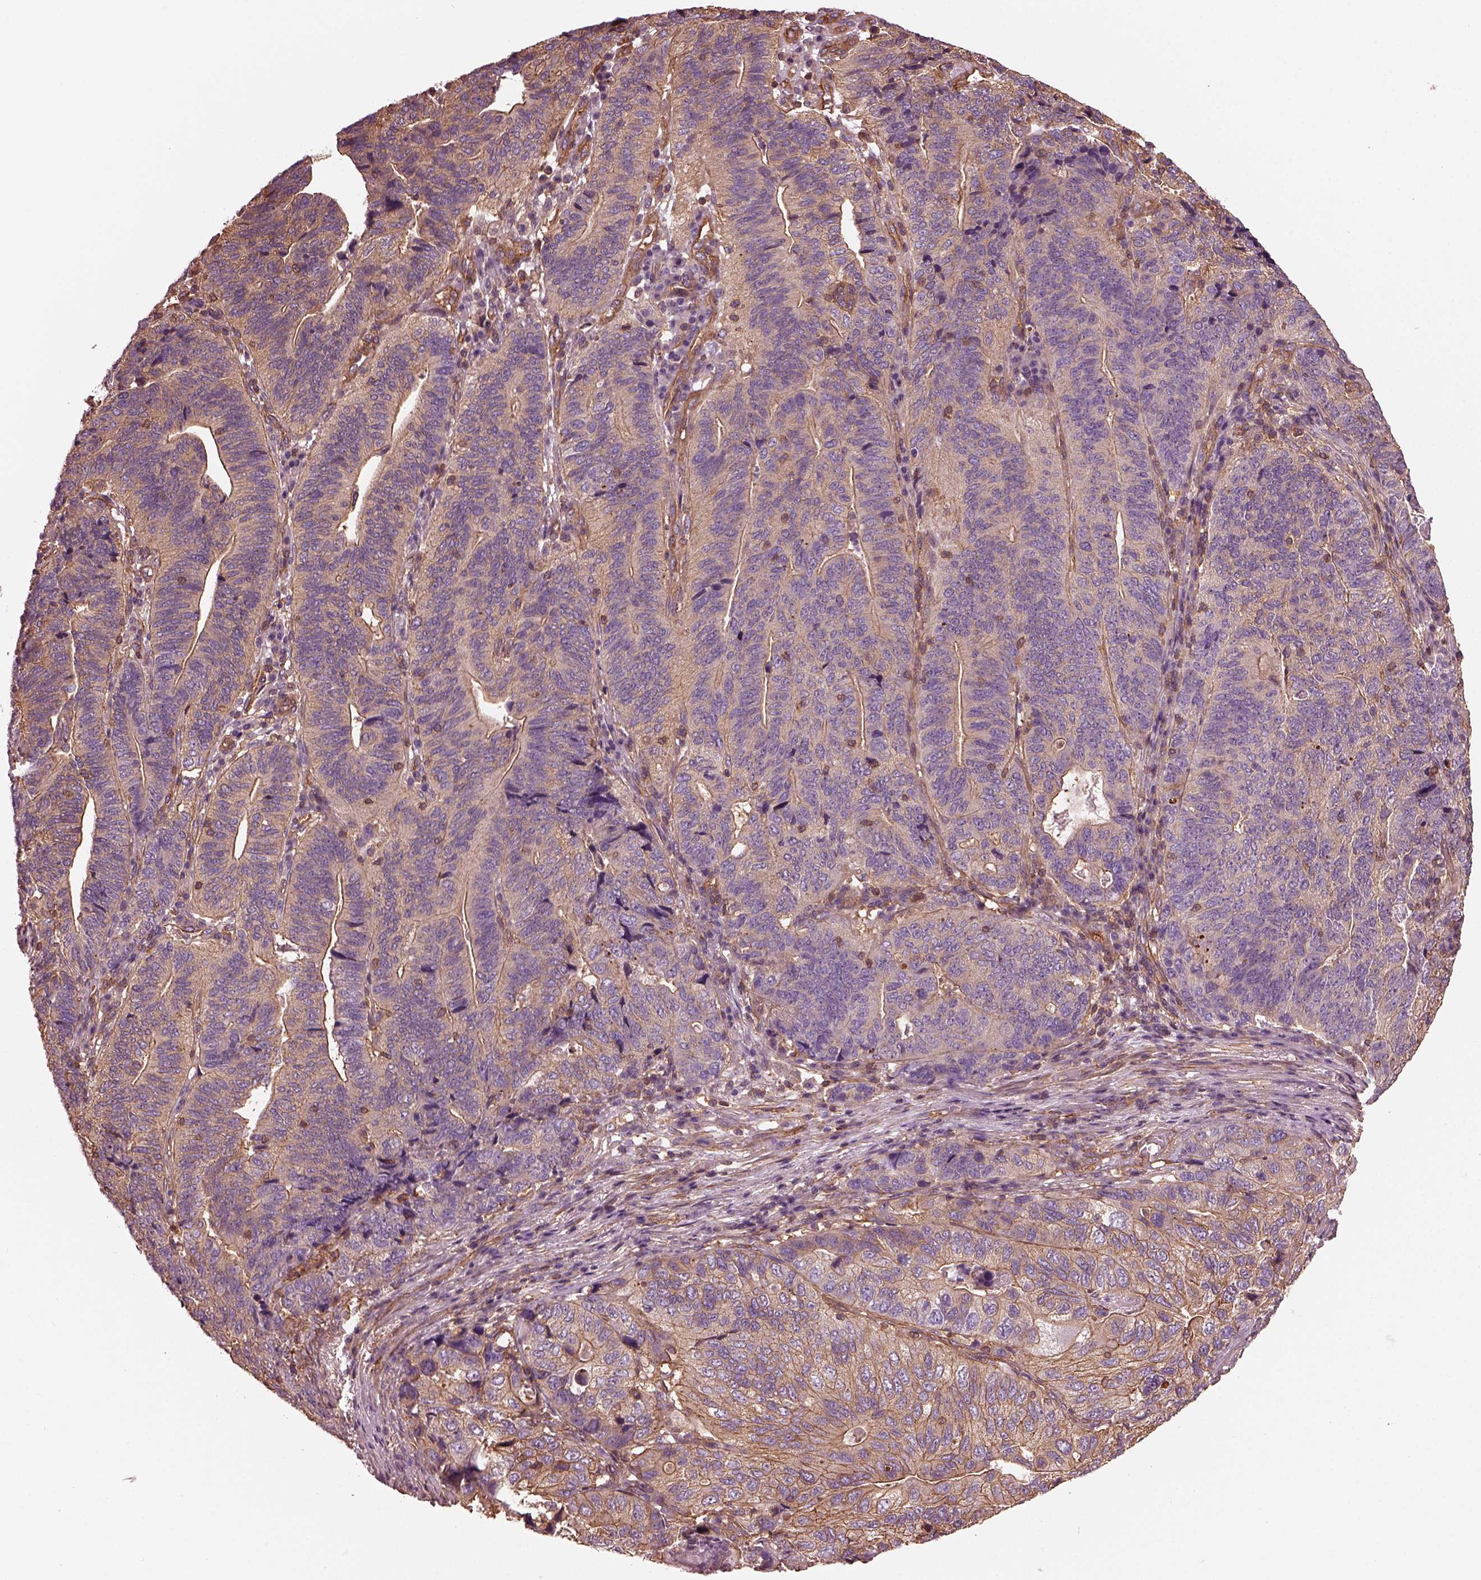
{"staining": {"intensity": "moderate", "quantity": "25%-75%", "location": "cytoplasmic/membranous"}, "tissue": "stomach cancer", "cell_type": "Tumor cells", "image_type": "cancer", "snomed": [{"axis": "morphology", "description": "Adenocarcinoma, NOS"}, {"axis": "topography", "description": "Stomach, upper"}], "caption": "Immunohistochemical staining of human stomach adenocarcinoma demonstrates moderate cytoplasmic/membranous protein positivity in about 25%-75% of tumor cells.", "gene": "MYL6", "patient": {"sex": "female", "age": 67}}